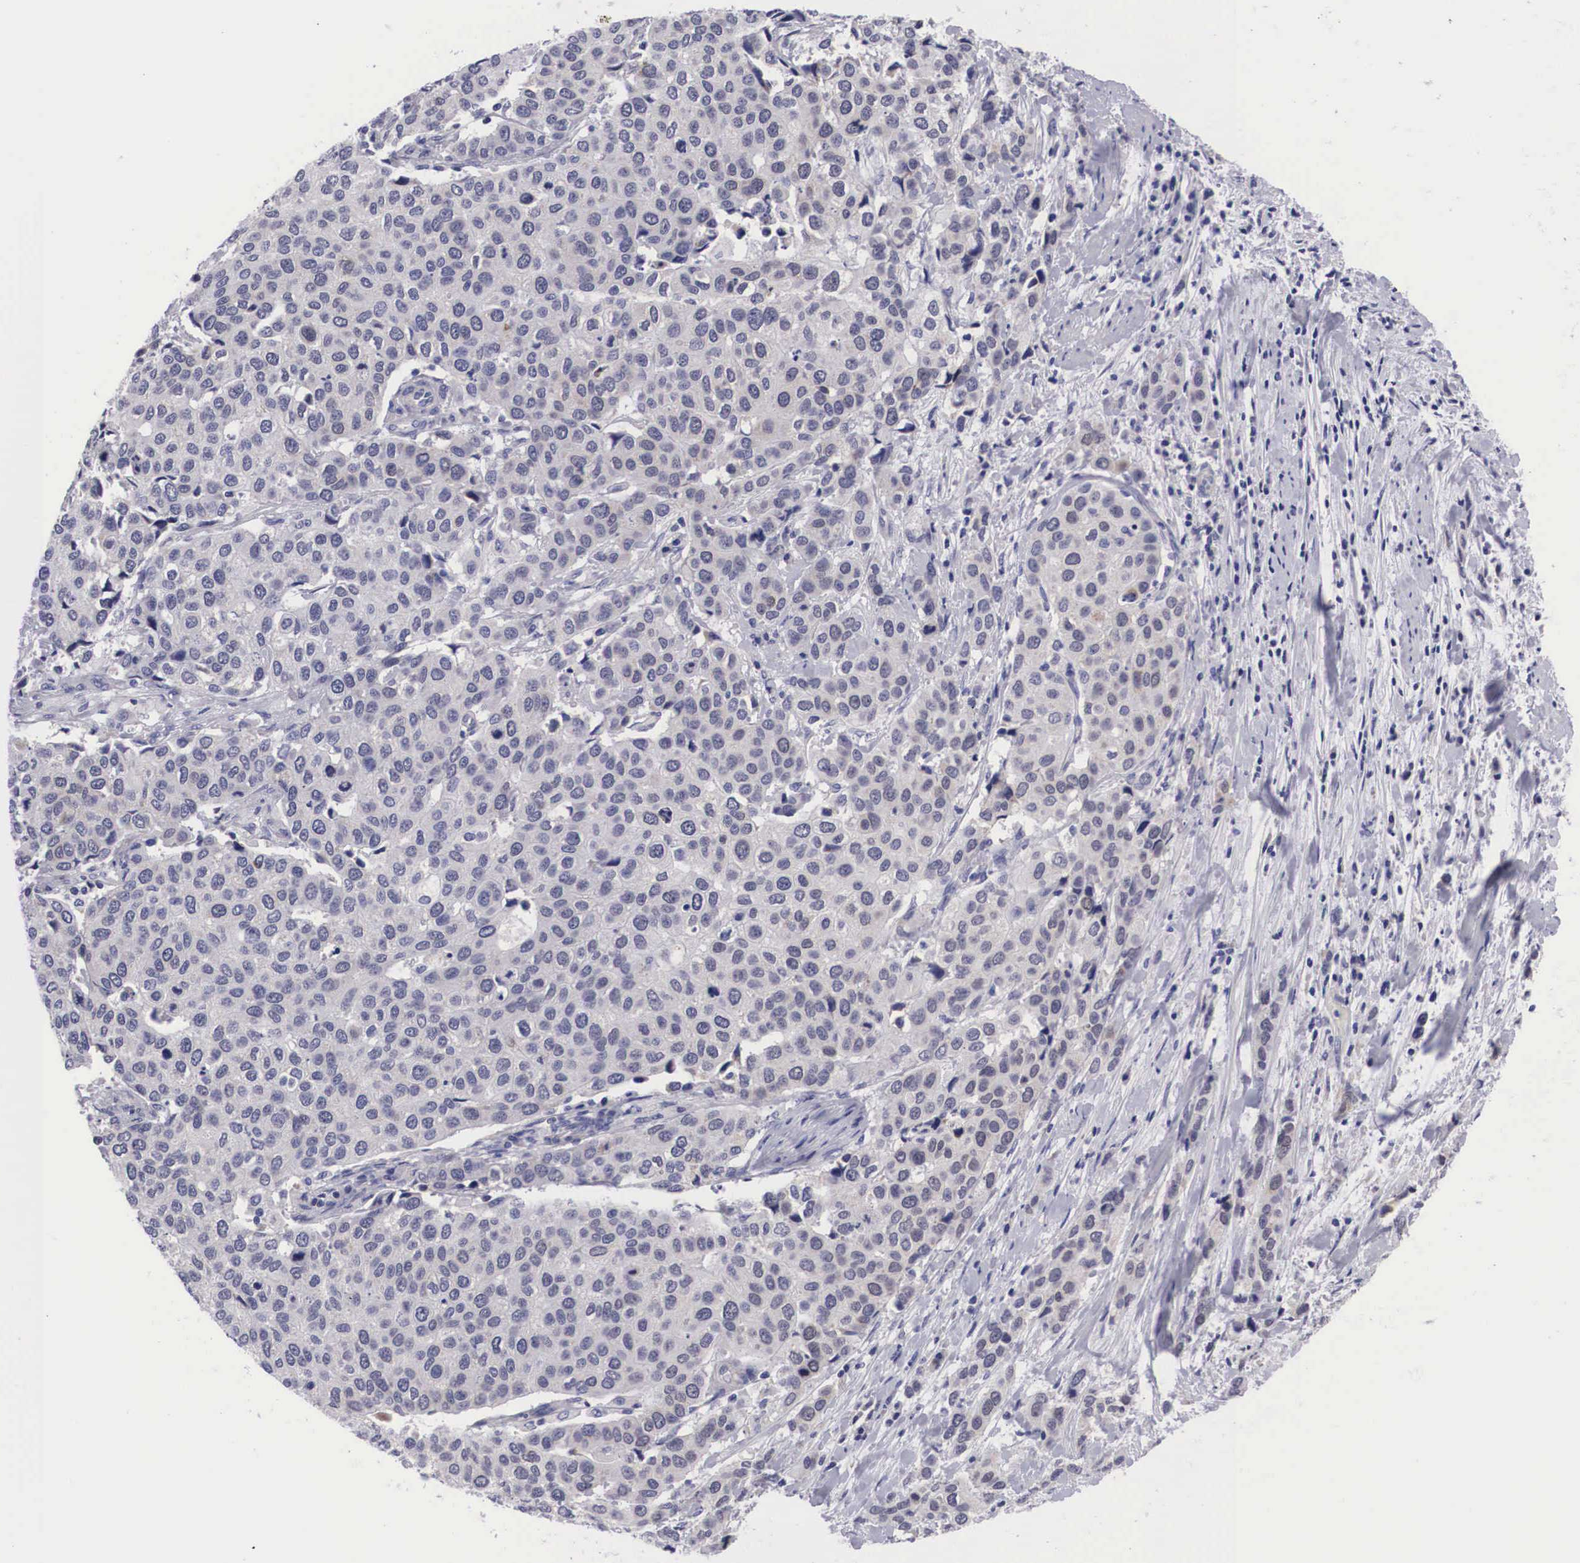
{"staining": {"intensity": "negative", "quantity": "none", "location": "none"}, "tissue": "cervical cancer", "cell_type": "Tumor cells", "image_type": "cancer", "snomed": [{"axis": "morphology", "description": "Squamous cell carcinoma, NOS"}, {"axis": "topography", "description": "Cervix"}], "caption": "Immunohistochemical staining of cervical cancer (squamous cell carcinoma) shows no significant staining in tumor cells. (Brightfield microscopy of DAB (3,3'-diaminobenzidine) immunohistochemistry (IHC) at high magnification).", "gene": "SOX11", "patient": {"sex": "female", "age": 54}}